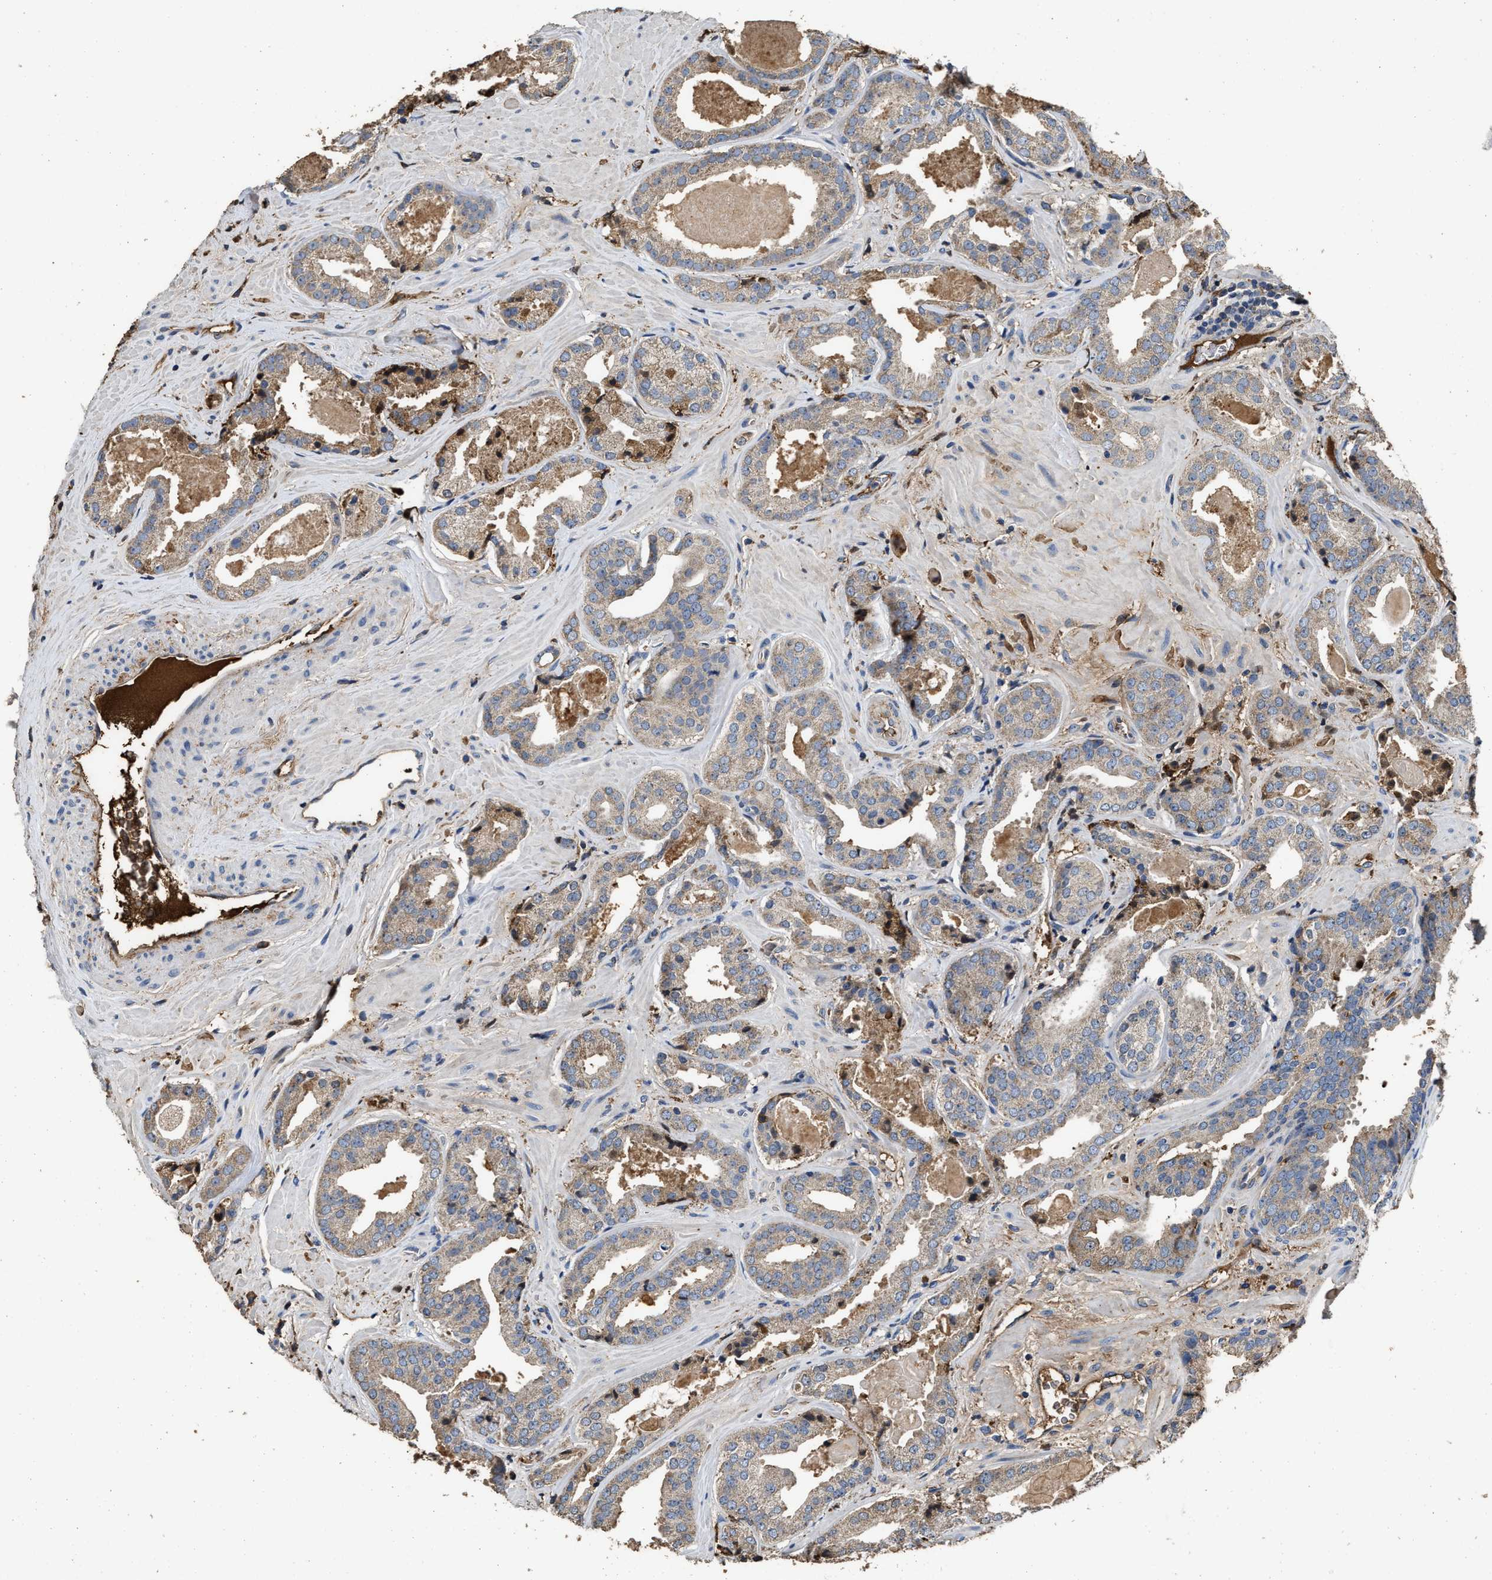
{"staining": {"intensity": "moderate", "quantity": "<25%", "location": "cytoplasmic/membranous"}, "tissue": "prostate cancer", "cell_type": "Tumor cells", "image_type": "cancer", "snomed": [{"axis": "morphology", "description": "Adenocarcinoma, Low grade"}, {"axis": "topography", "description": "Prostate"}], "caption": "Immunohistochemical staining of human prostate cancer displays moderate cytoplasmic/membranous protein staining in about <25% of tumor cells.", "gene": "C3", "patient": {"sex": "male", "age": 71}}